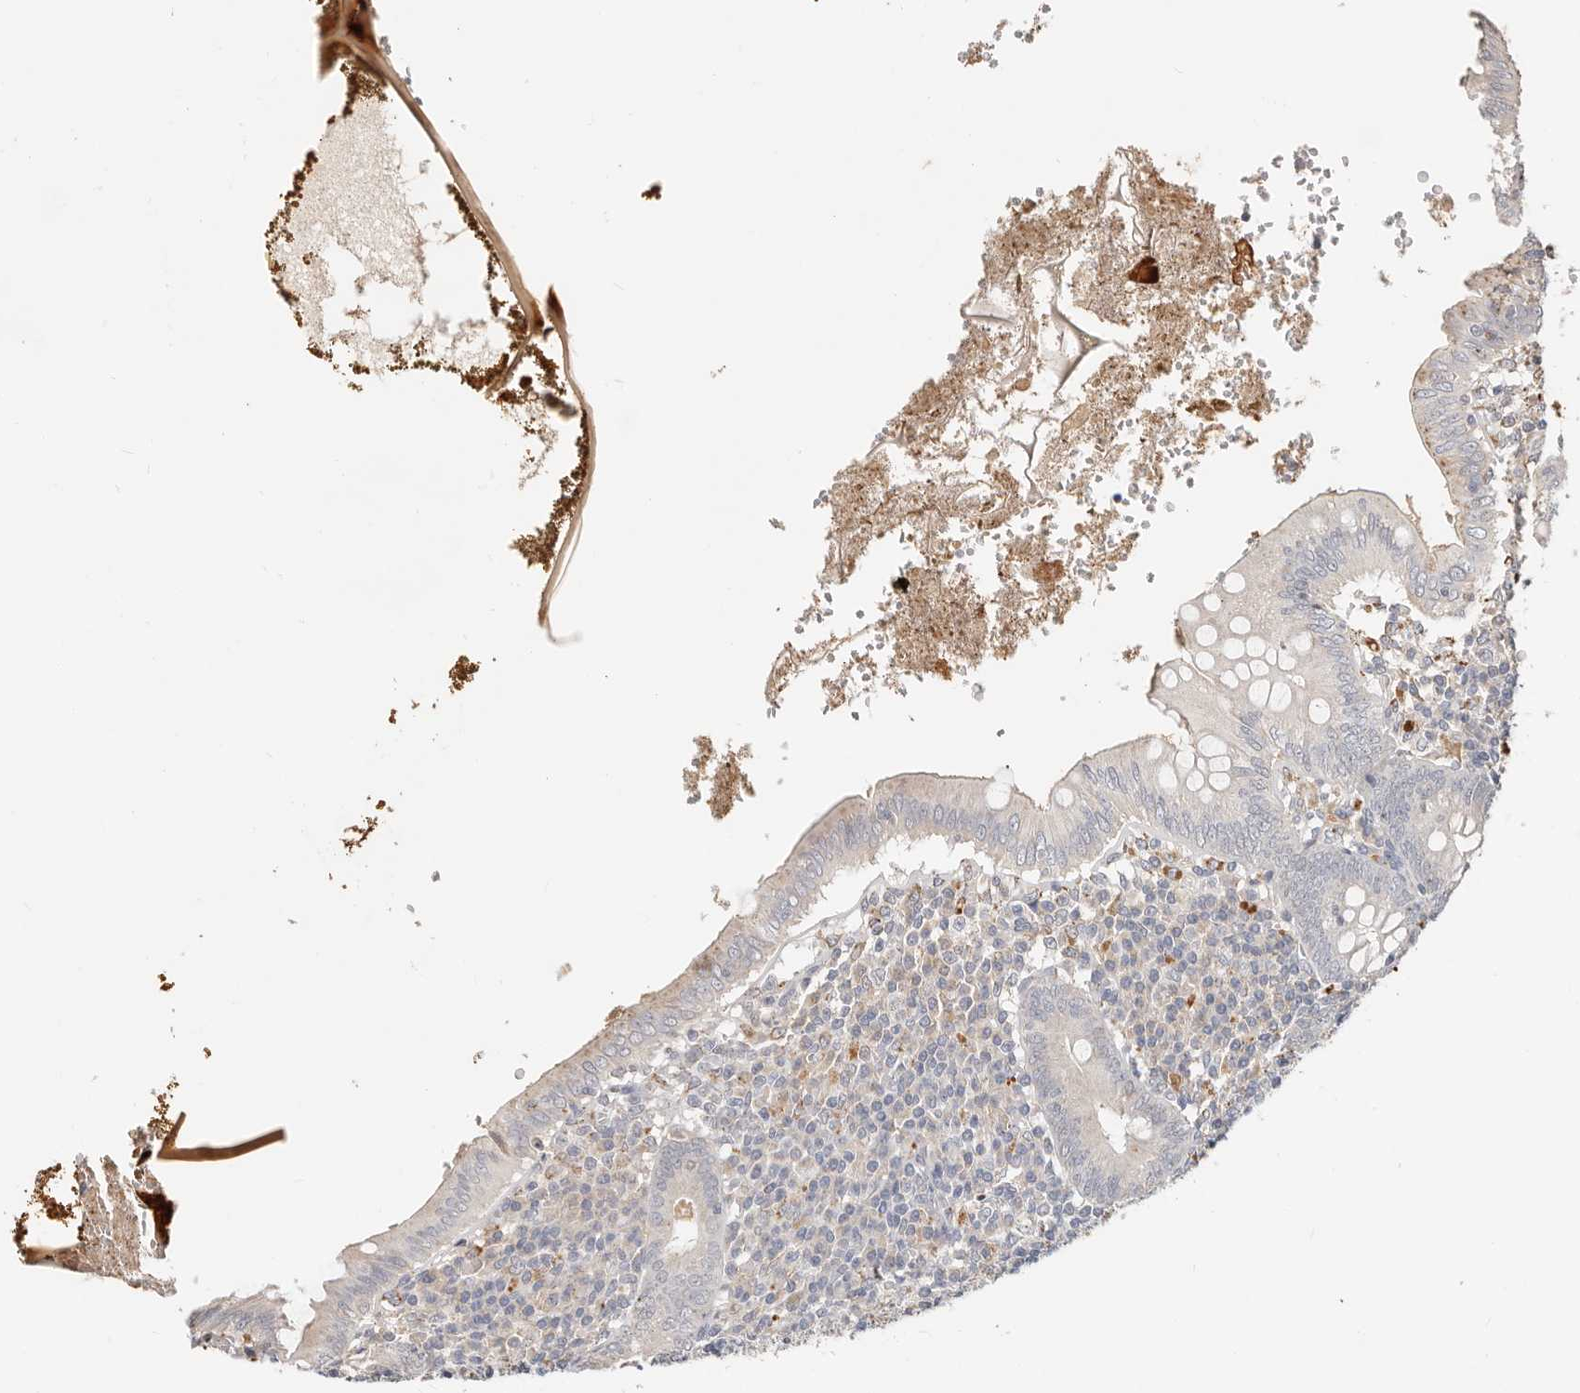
{"staining": {"intensity": "negative", "quantity": "none", "location": "none"}, "tissue": "appendix", "cell_type": "Glandular cells", "image_type": "normal", "snomed": [{"axis": "morphology", "description": "Normal tissue, NOS"}, {"axis": "topography", "description": "Appendix"}], "caption": "A high-resolution histopathology image shows IHC staining of benign appendix, which displays no significant staining in glandular cells.", "gene": "ZRANB1", "patient": {"sex": "male", "age": 8}}